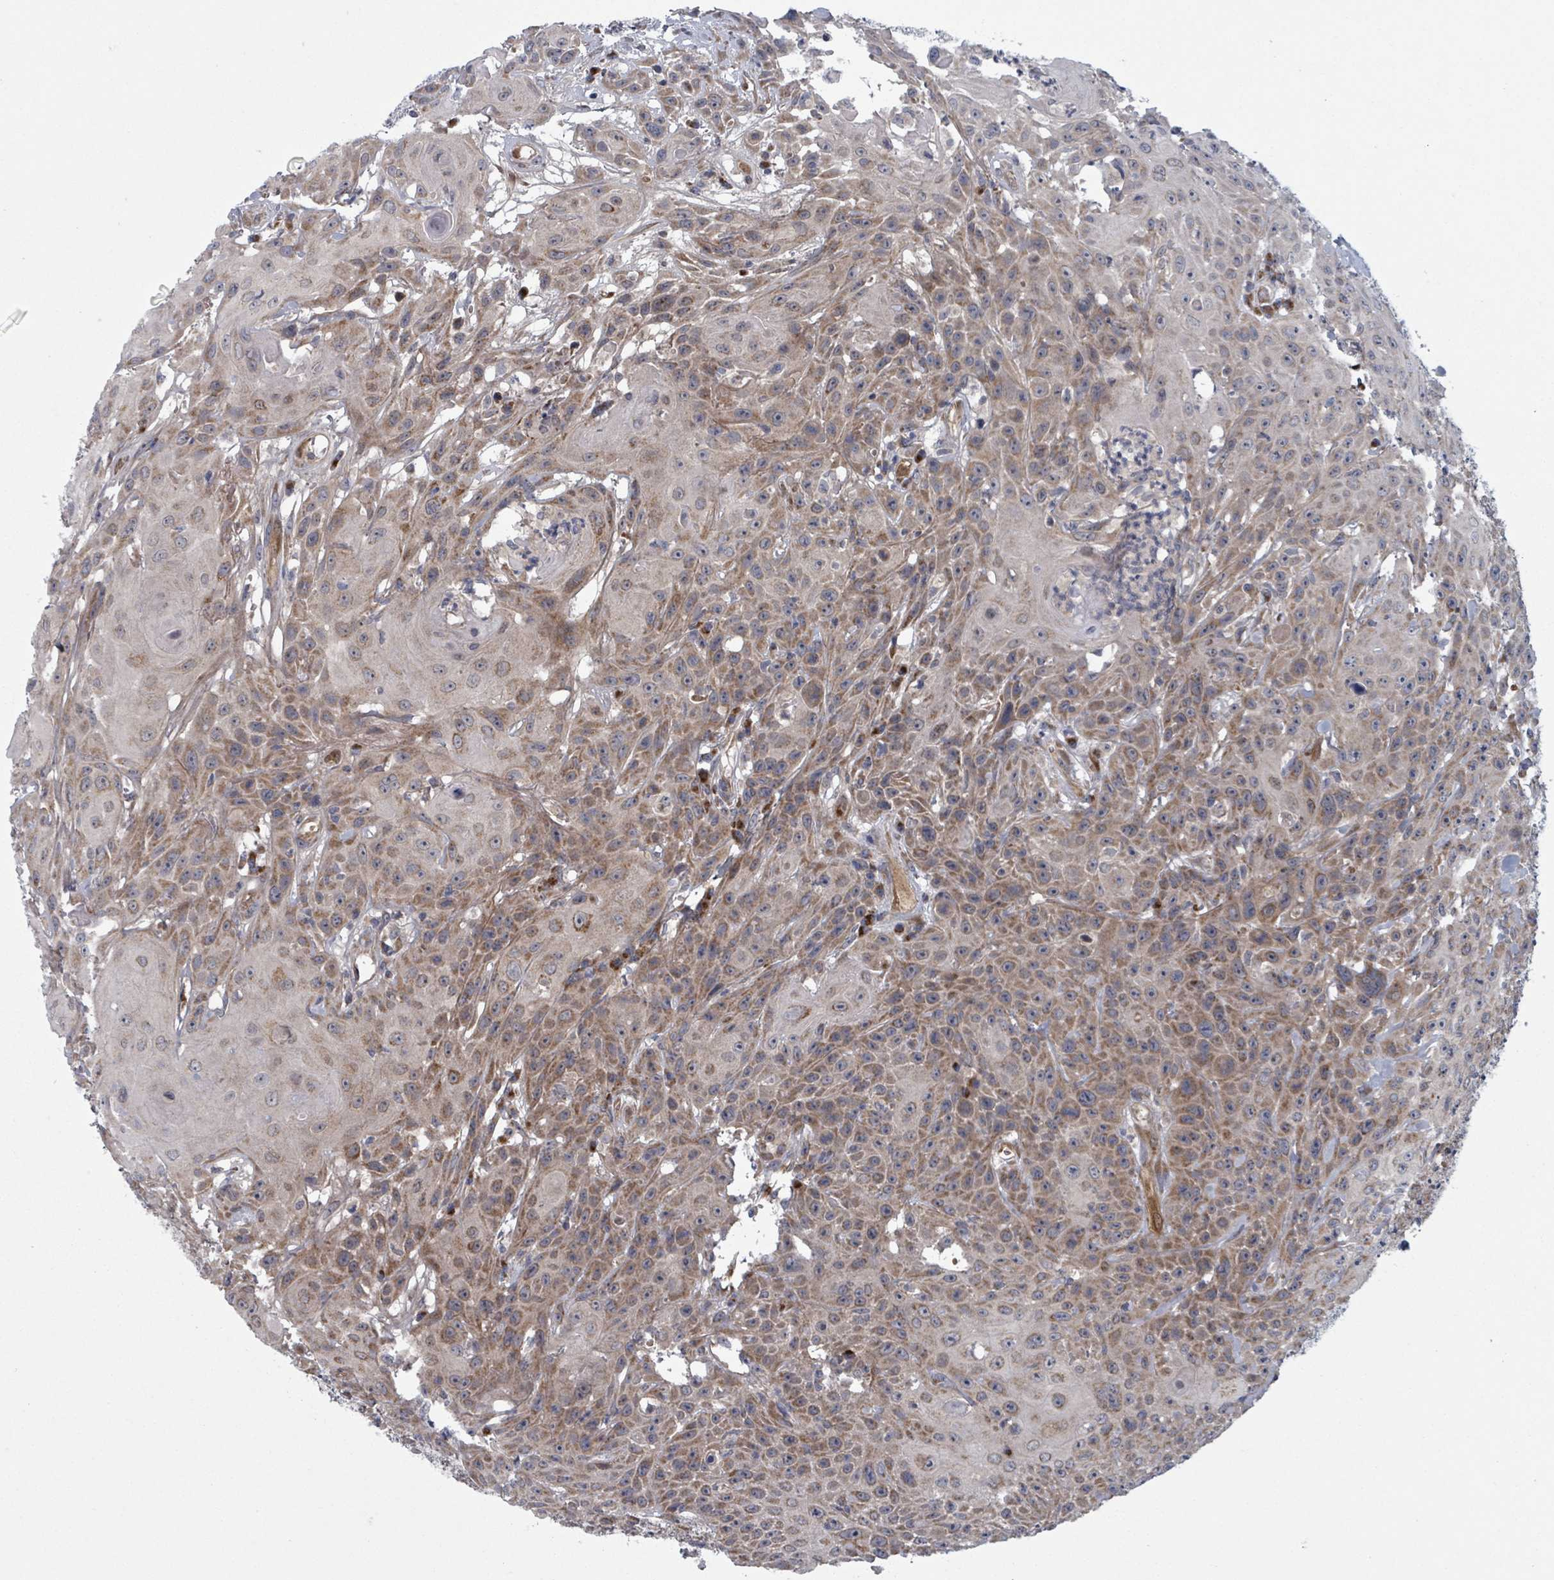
{"staining": {"intensity": "moderate", "quantity": ">75%", "location": "cytoplasmic/membranous"}, "tissue": "head and neck cancer", "cell_type": "Tumor cells", "image_type": "cancer", "snomed": [{"axis": "morphology", "description": "Squamous cell carcinoma, NOS"}, {"axis": "topography", "description": "Skin"}, {"axis": "topography", "description": "Head-Neck"}], "caption": "High-magnification brightfield microscopy of squamous cell carcinoma (head and neck) stained with DAB (brown) and counterstained with hematoxylin (blue). tumor cells exhibit moderate cytoplasmic/membranous positivity is present in about>75% of cells.", "gene": "FKBP1A", "patient": {"sex": "male", "age": 80}}